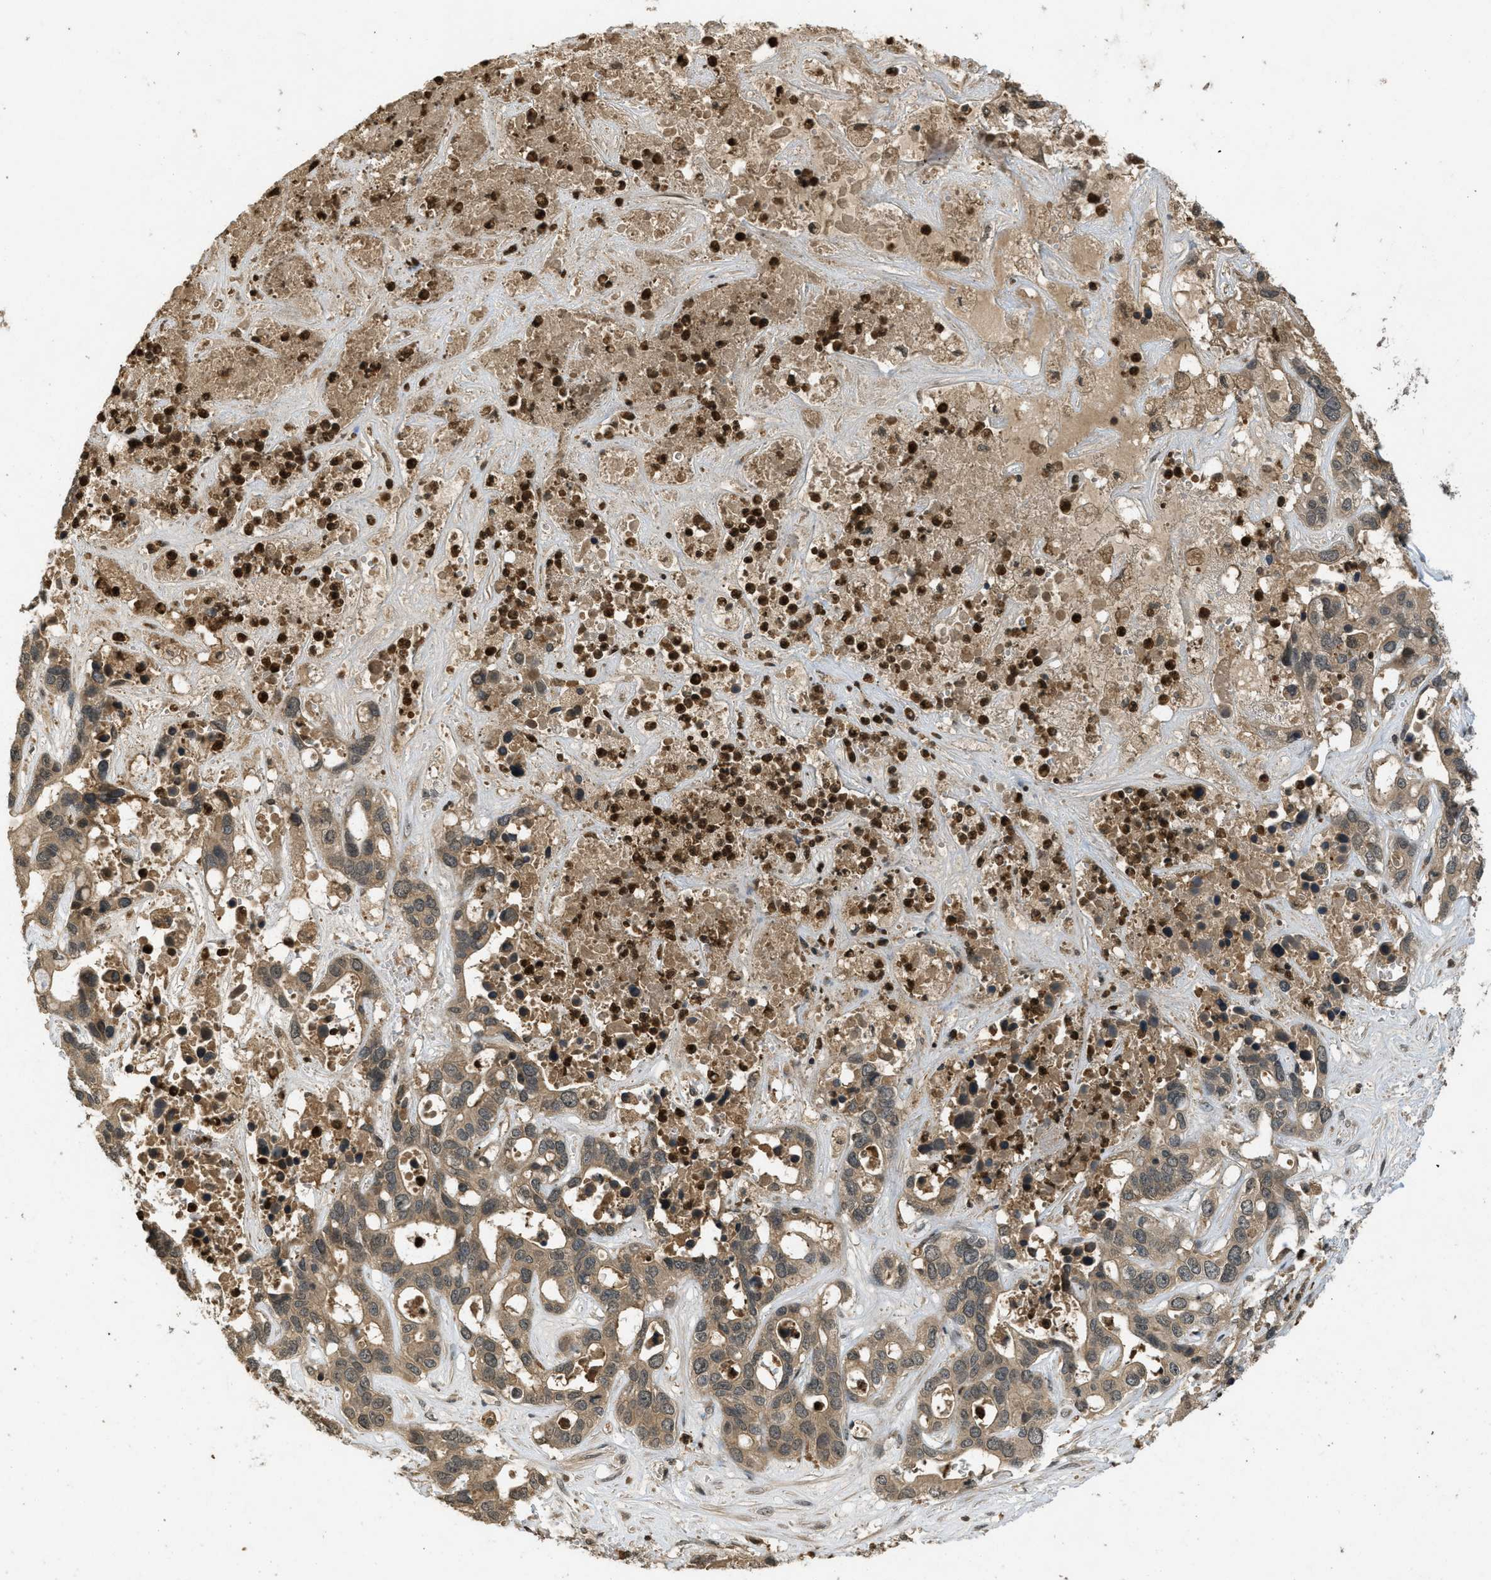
{"staining": {"intensity": "moderate", "quantity": ">75%", "location": "cytoplasmic/membranous"}, "tissue": "liver cancer", "cell_type": "Tumor cells", "image_type": "cancer", "snomed": [{"axis": "morphology", "description": "Cholangiocarcinoma"}, {"axis": "topography", "description": "Liver"}], "caption": "Liver cholangiocarcinoma stained with a protein marker reveals moderate staining in tumor cells.", "gene": "ATG7", "patient": {"sex": "female", "age": 65}}